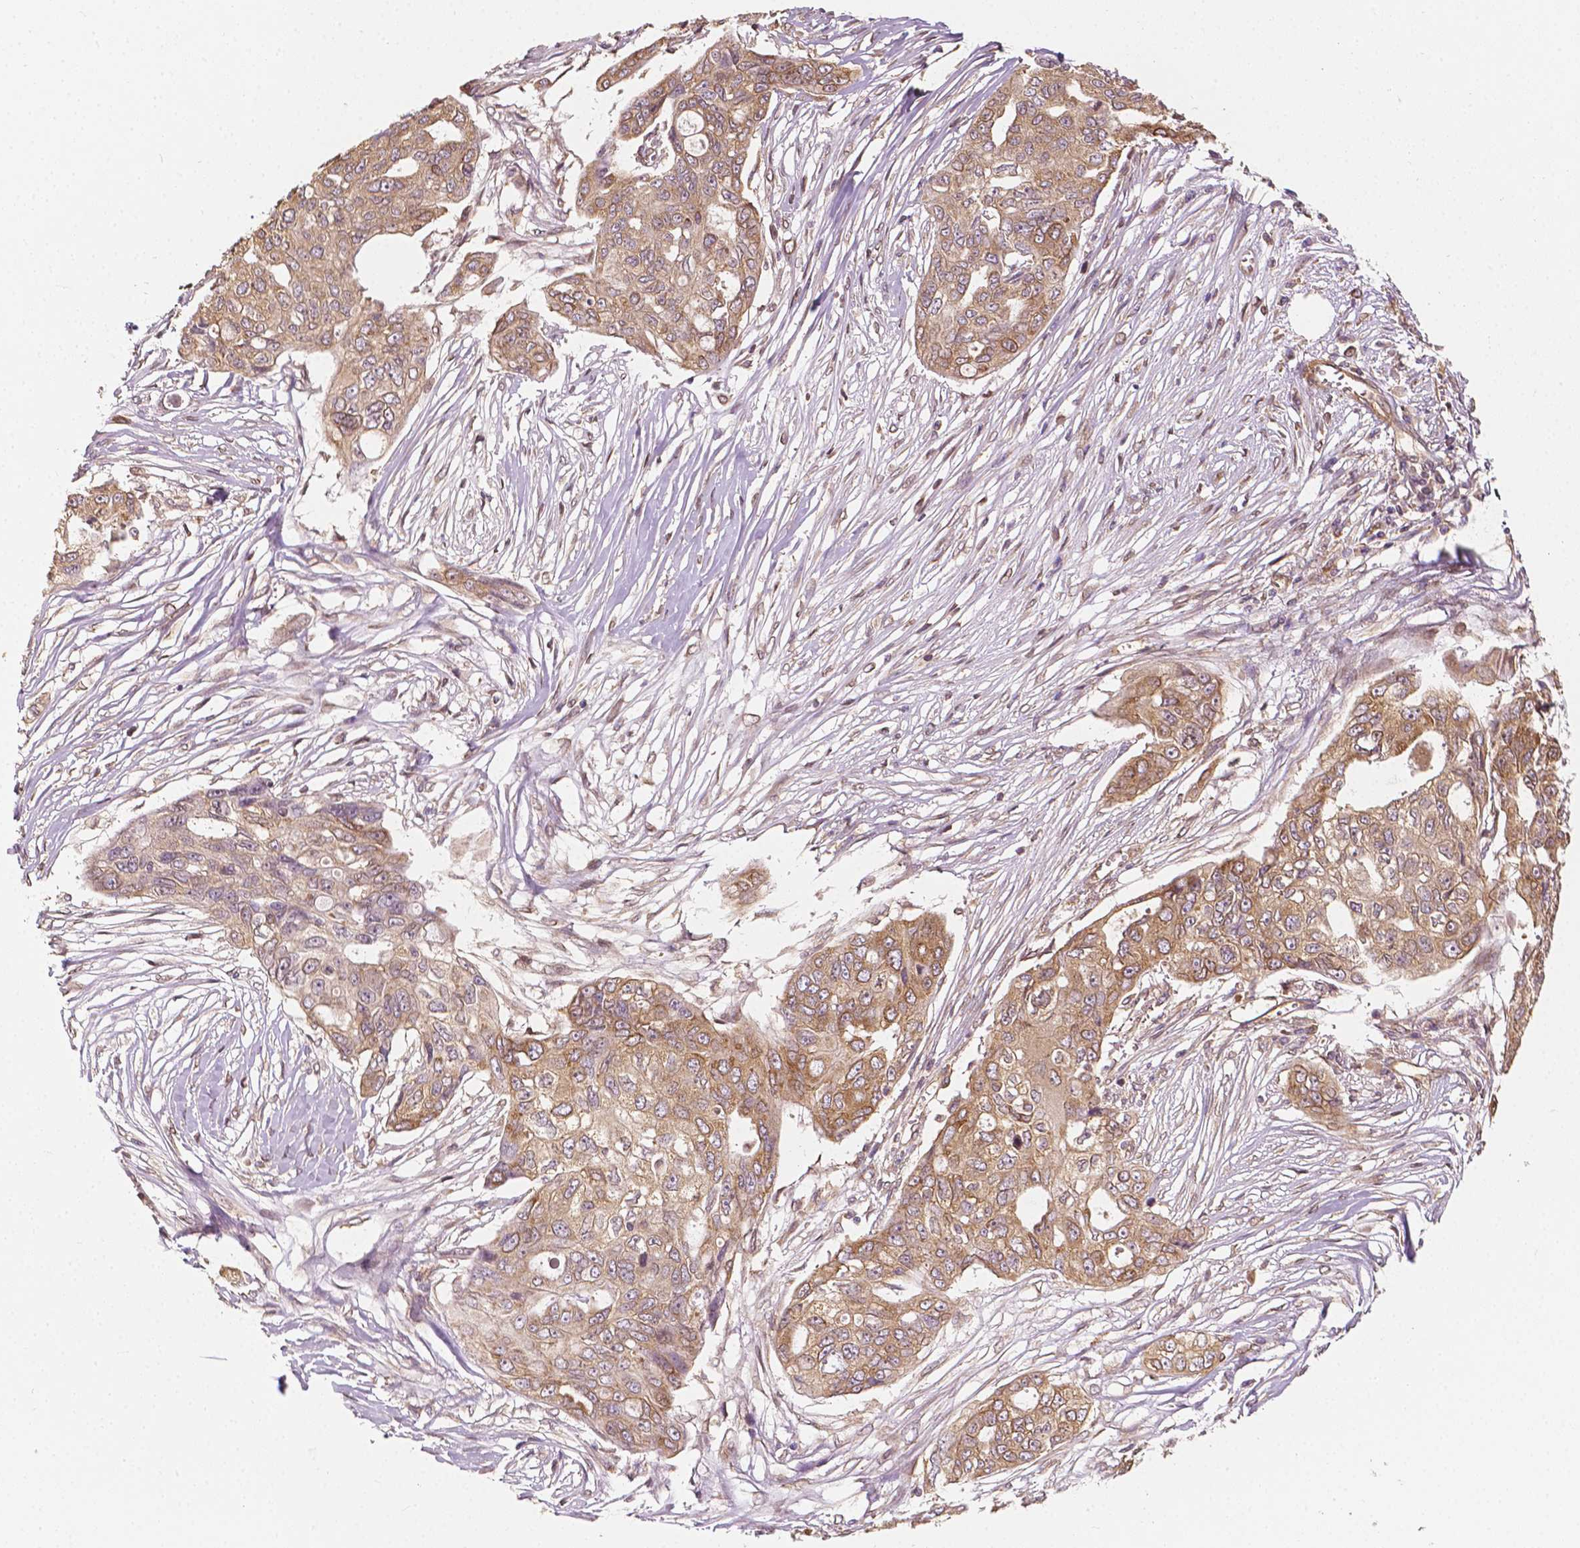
{"staining": {"intensity": "moderate", "quantity": ">75%", "location": "cytoplasmic/membranous"}, "tissue": "ovarian cancer", "cell_type": "Tumor cells", "image_type": "cancer", "snomed": [{"axis": "morphology", "description": "Carcinoma, endometroid"}, {"axis": "topography", "description": "Ovary"}], "caption": "Immunohistochemical staining of human ovarian endometroid carcinoma displays medium levels of moderate cytoplasmic/membranous positivity in about >75% of tumor cells.", "gene": "G3BP1", "patient": {"sex": "female", "age": 70}}